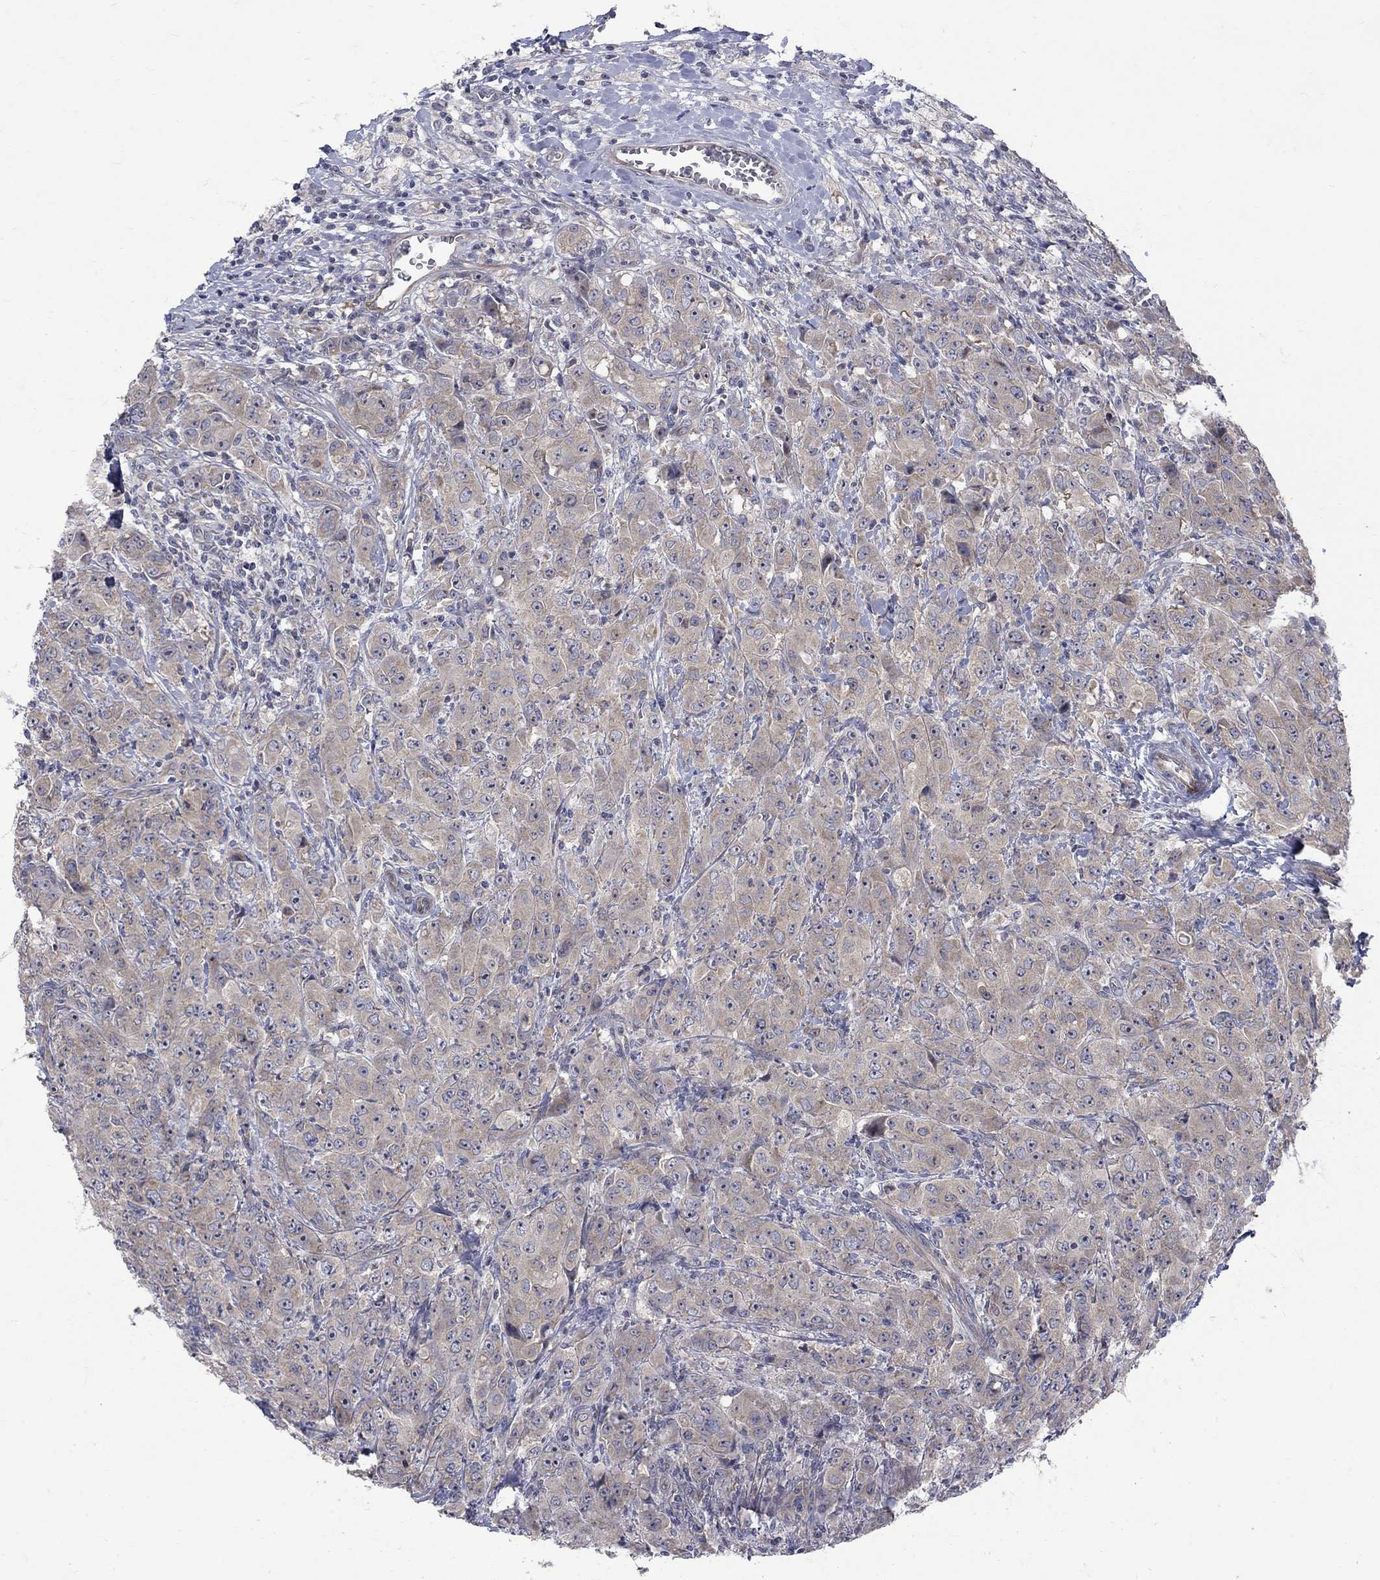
{"staining": {"intensity": "negative", "quantity": "none", "location": "none"}, "tissue": "breast cancer", "cell_type": "Tumor cells", "image_type": "cancer", "snomed": [{"axis": "morphology", "description": "Duct carcinoma"}, {"axis": "topography", "description": "Breast"}], "caption": "Breast cancer (infiltrating ductal carcinoma) was stained to show a protein in brown. There is no significant staining in tumor cells. (Stains: DAB IHC with hematoxylin counter stain, Microscopy: brightfield microscopy at high magnification).", "gene": "SH2B1", "patient": {"sex": "female", "age": 43}}